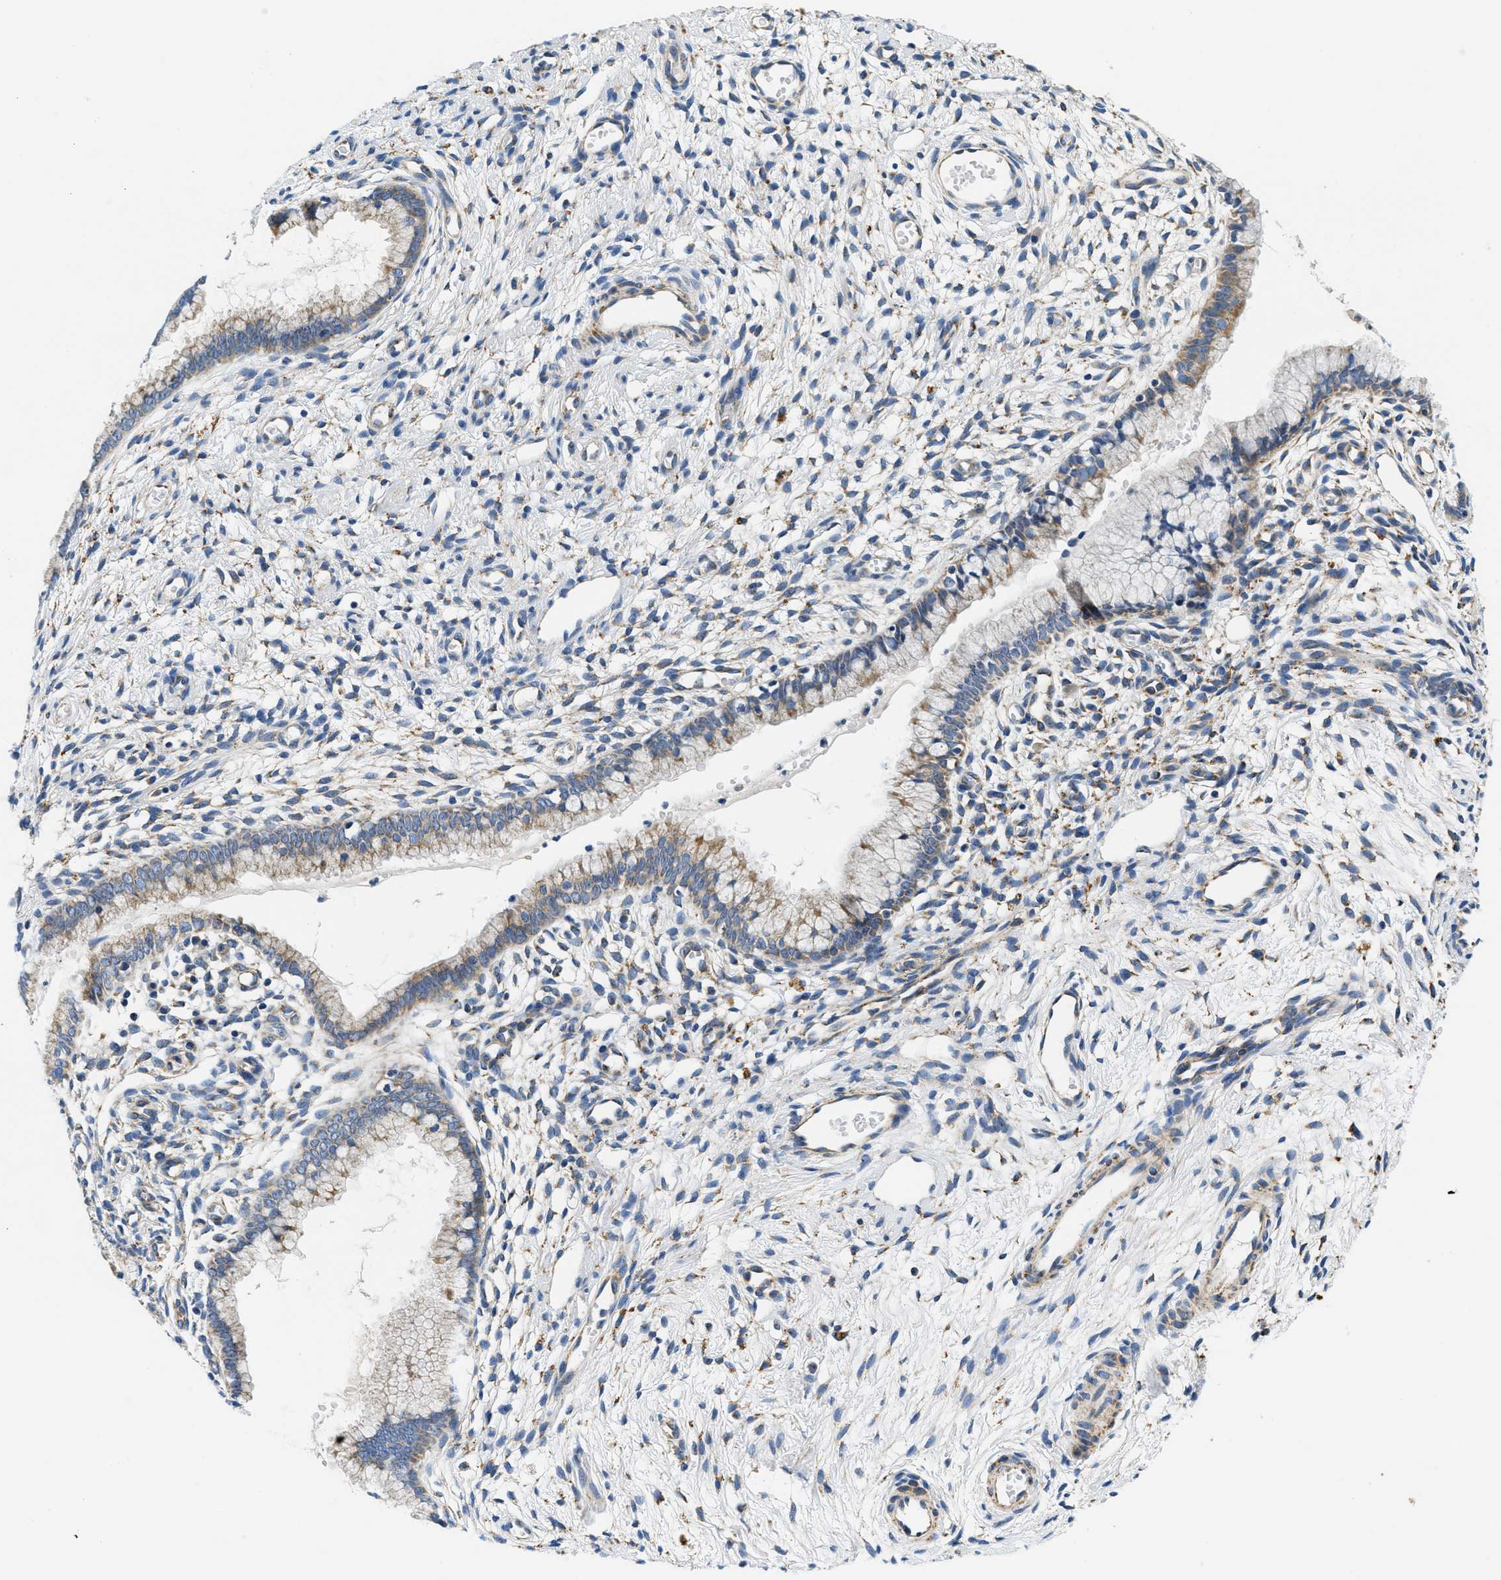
{"staining": {"intensity": "moderate", "quantity": "25%-75%", "location": "cytoplasmic/membranous"}, "tissue": "cervix", "cell_type": "Glandular cells", "image_type": "normal", "snomed": [{"axis": "morphology", "description": "Normal tissue, NOS"}, {"axis": "topography", "description": "Cervix"}], "caption": "Human cervix stained with a brown dye exhibits moderate cytoplasmic/membranous positive expression in about 25%-75% of glandular cells.", "gene": "SAMD4B", "patient": {"sex": "female", "age": 65}}